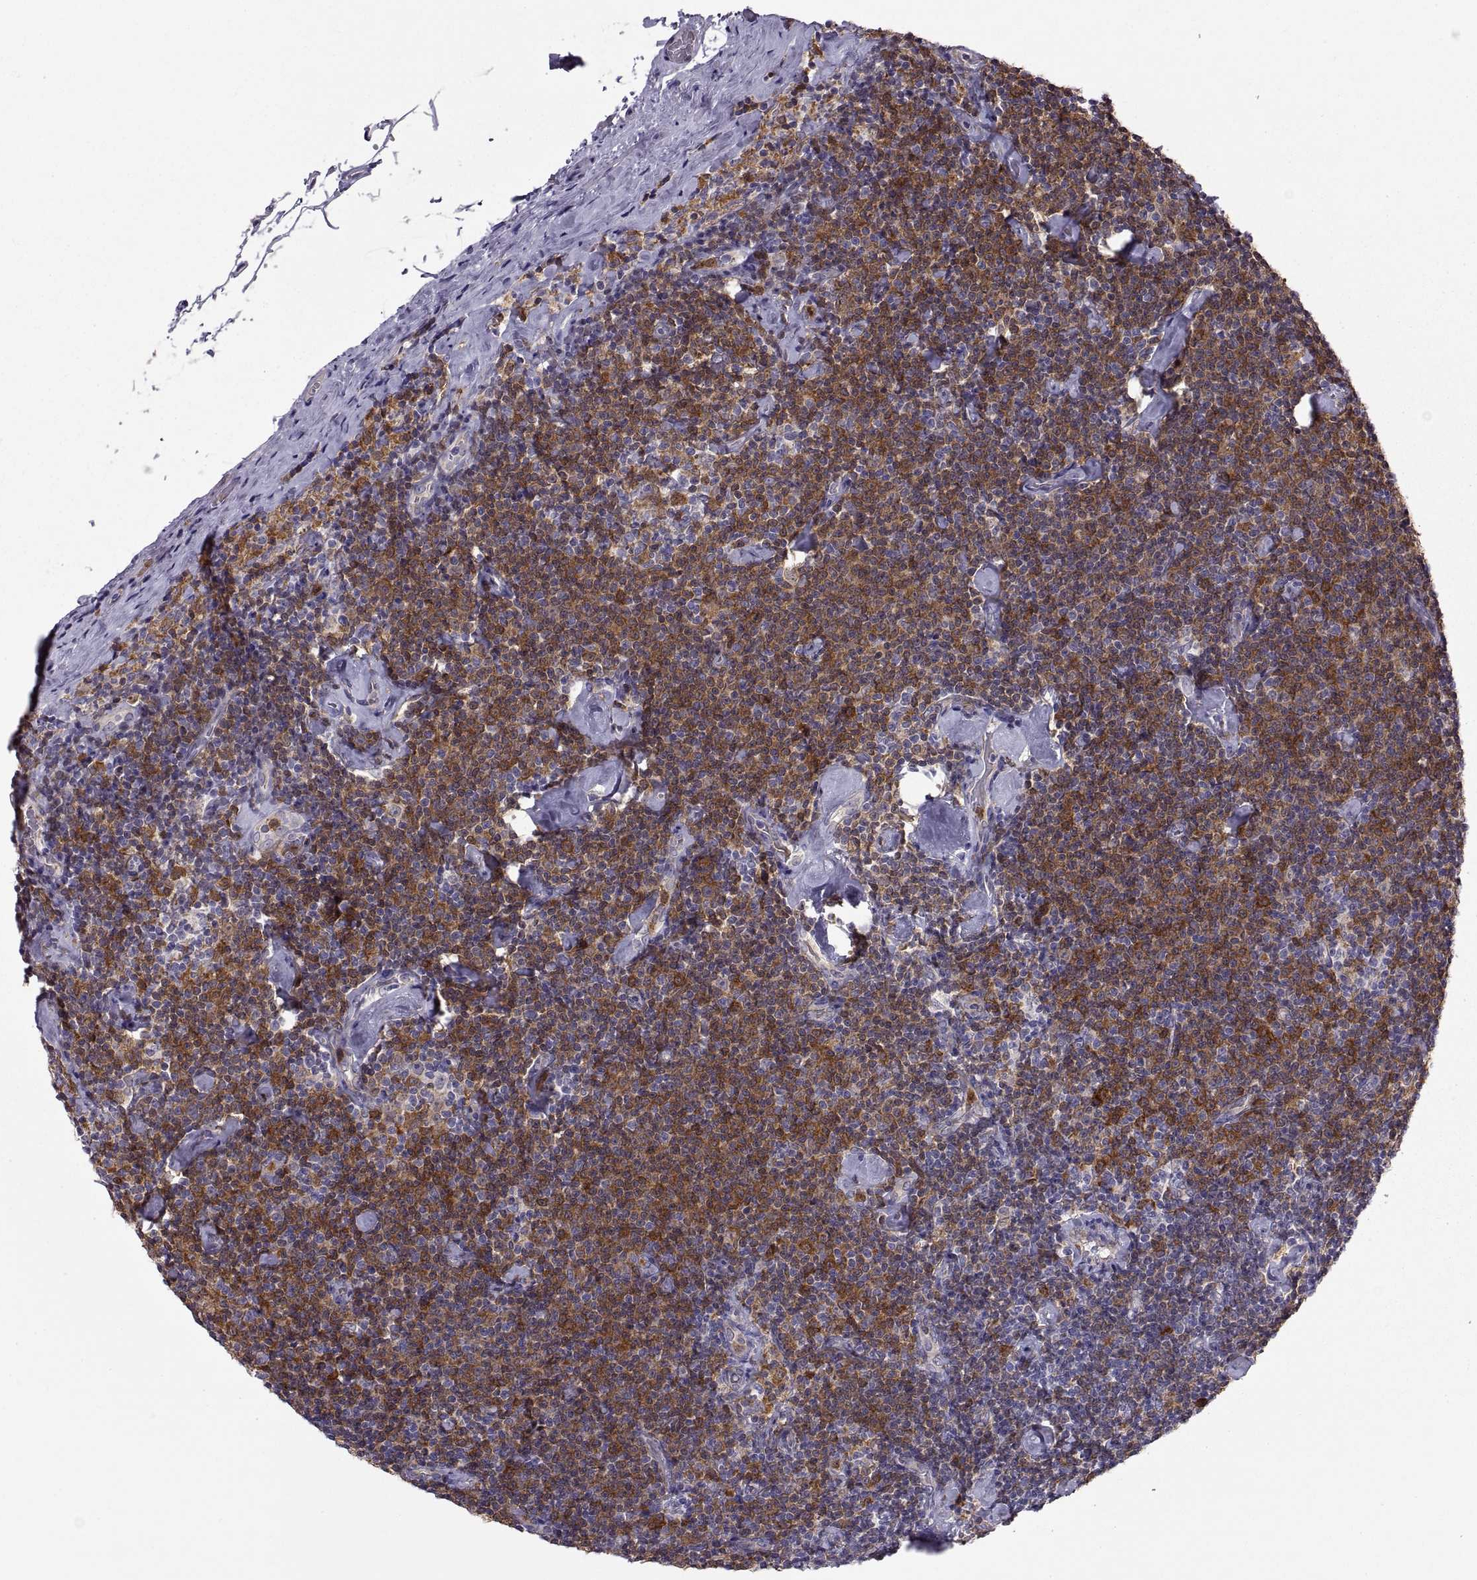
{"staining": {"intensity": "strong", "quantity": ">75%", "location": "cytoplasmic/membranous"}, "tissue": "lymphoma", "cell_type": "Tumor cells", "image_type": "cancer", "snomed": [{"axis": "morphology", "description": "Malignant lymphoma, non-Hodgkin's type, Low grade"}, {"axis": "topography", "description": "Lymph node"}], "caption": "High-magnification brightfield microscopy of malignant lymphoma, non-Hodgkin's type (low-grade) stained with DAB (3,3'-diaminobenzidine) (brown) and counterstained with hematoxylin (blue). tumor cells exhibit strong cytoplasmic/membranous positivity is appreciated in approximately>75% of cells.", "gene": "DOK3", "patient": {"sex": "male", "age": 81}}